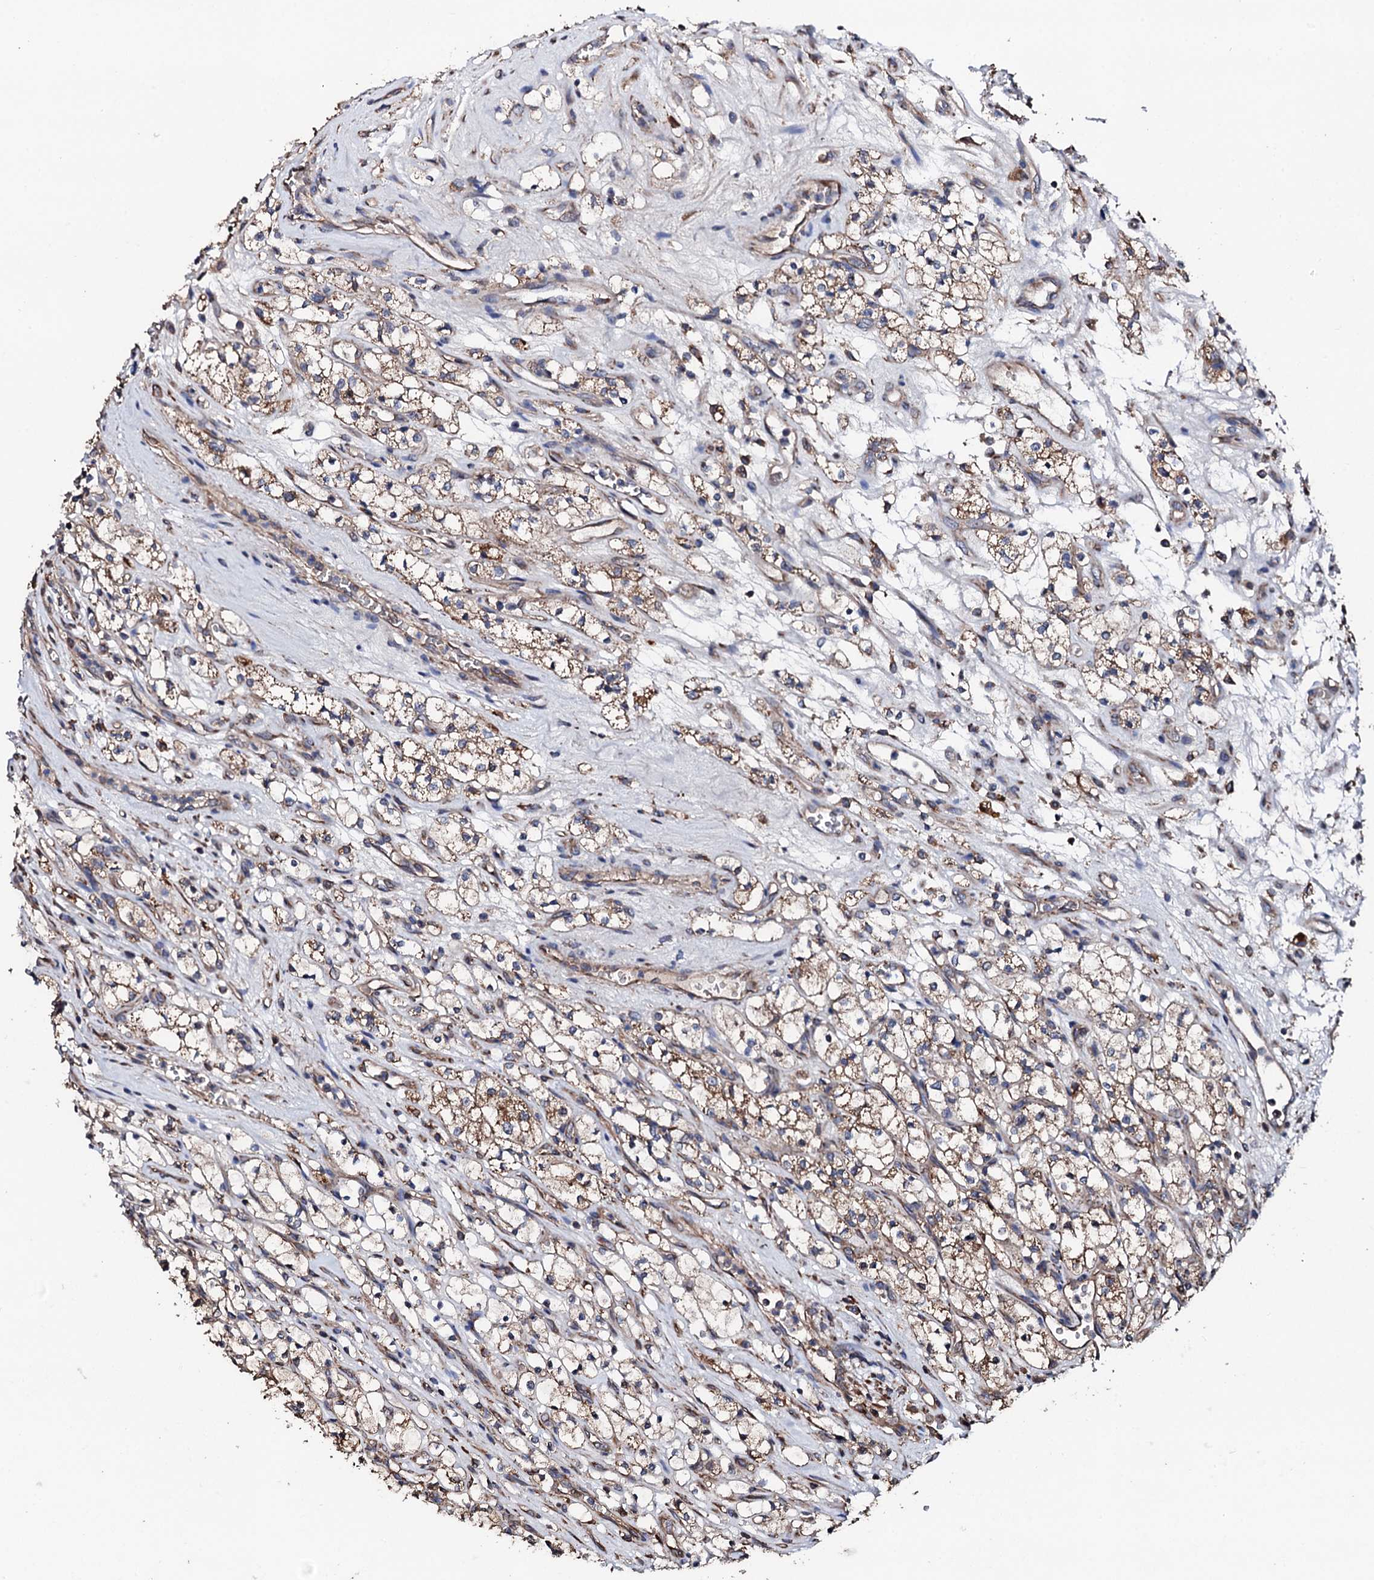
{"staining": {"intensity": "moderate", "quantity": ">75%", "location": "cytoplasmic/membranous"}, "tissue": "renal cancer", "cell_type": "Tumor cells", "image_type": "cancer", "snomed": [{"axis": "morphology", "description": "Adenocarcinoma, NOS"}, {"axis": "topography", "description": "Kidney"}], "caption": "This is an image of immunohistochemistry (IHC) staining of renal cancer, which shows moderate expression in the cytoplasmic/membranous of tumor cells.", "gene": "CKAP5", "patient": {"sex": "female", "age": 69}}